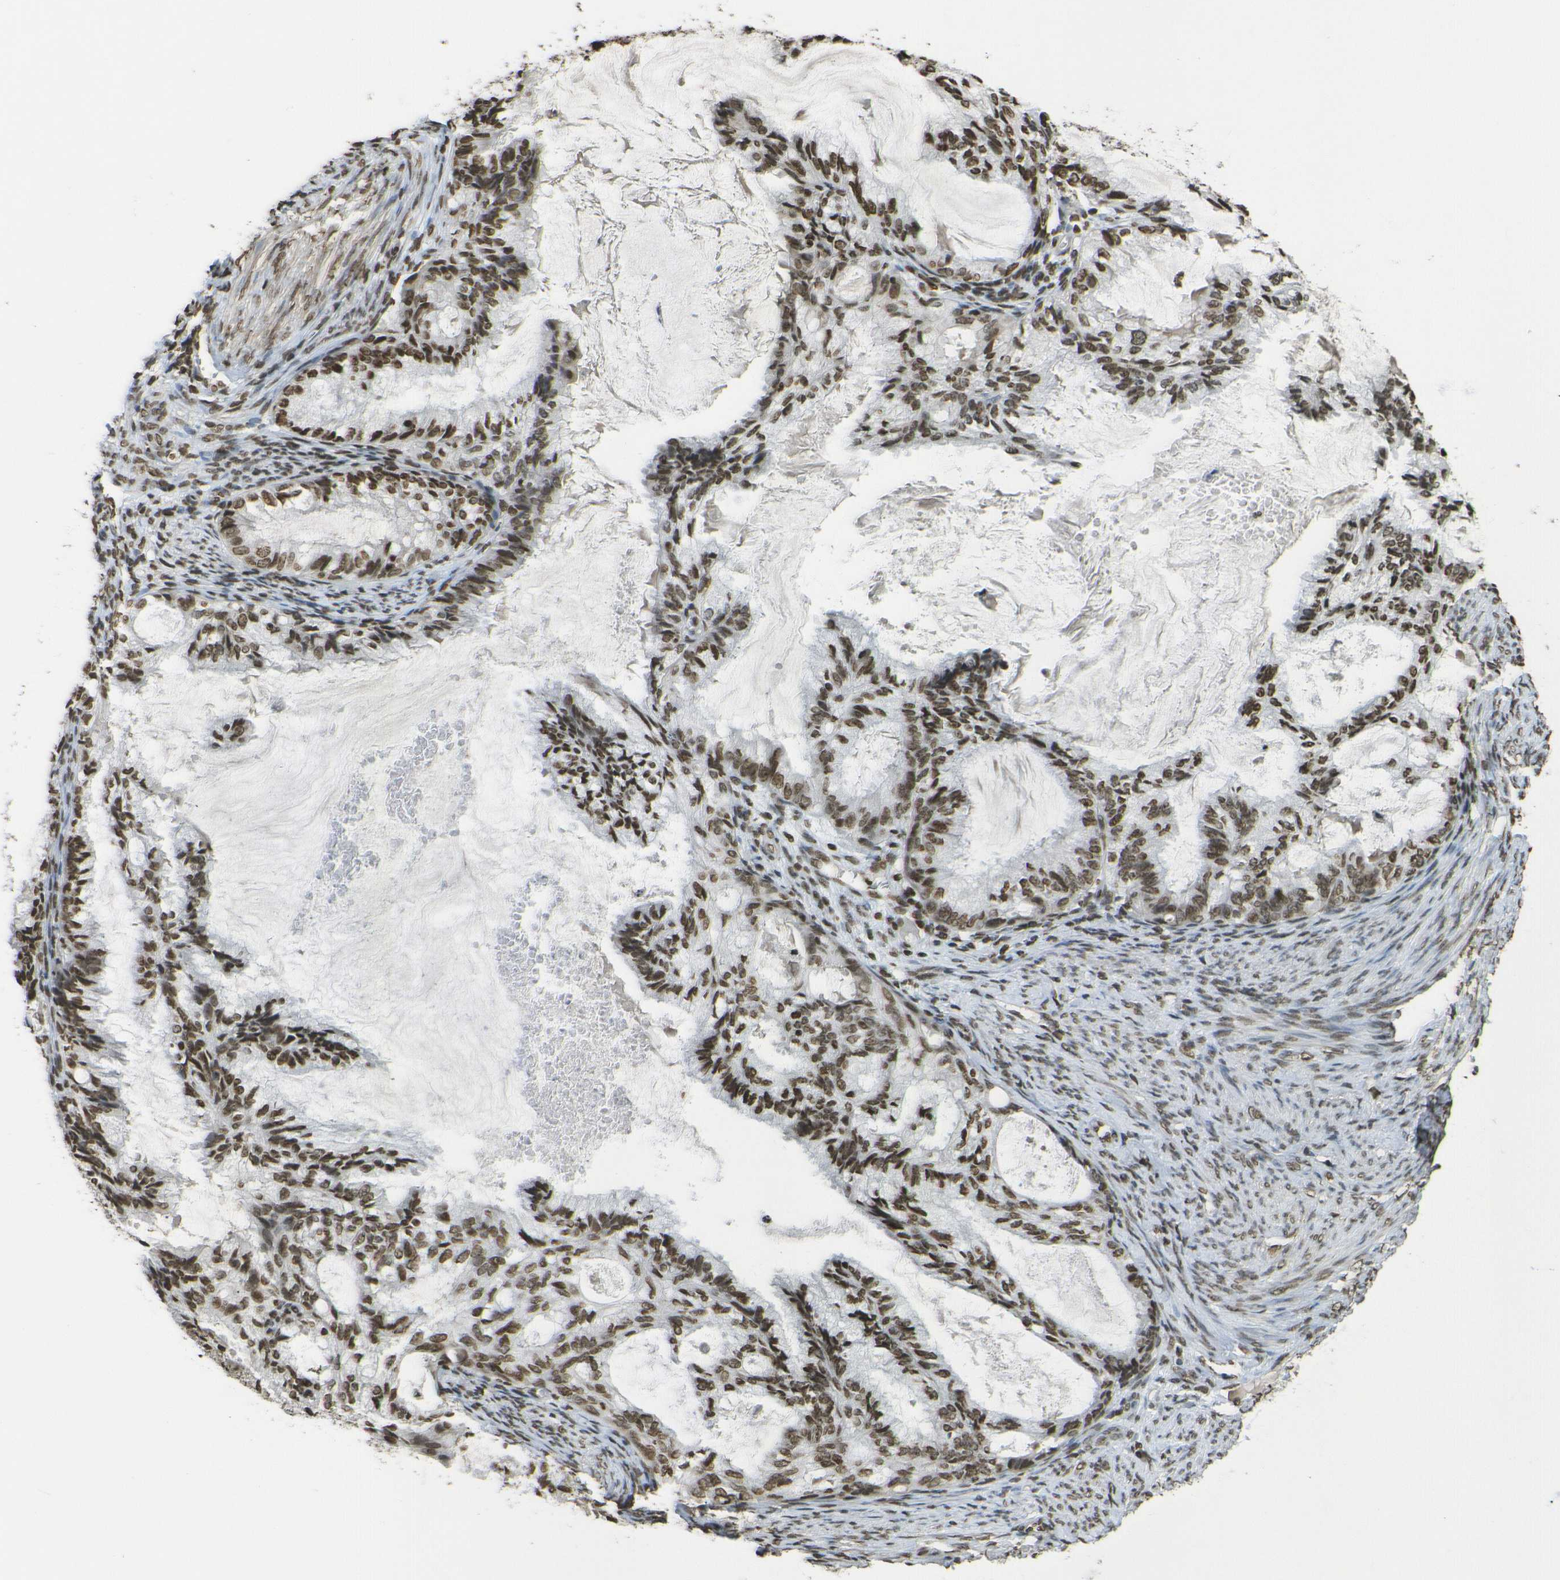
{"staining": {"intensity": "moderate", "quantity": ">75%", "location": "nuclear"}, "tissue": "cervical cancer", "cell_type": "Tumor cells", "image_type": "cancer", "snomed": [{"axis": "morphology", "description": "Normal tissue, NOS"}, {"axis": "morphology", "description": "Adenocarcinoma, NOS"}, {"axis": "topography", "description": "Cervix"}, {"axis": "topography", "description": "Endometrium"}], "caption": "A brown stain highlights moderate nuclear positivity of a protein in human cervical cancer tumor cells.", "gene": "H4C16", "patient": {"sex": "female", "age": 86}}